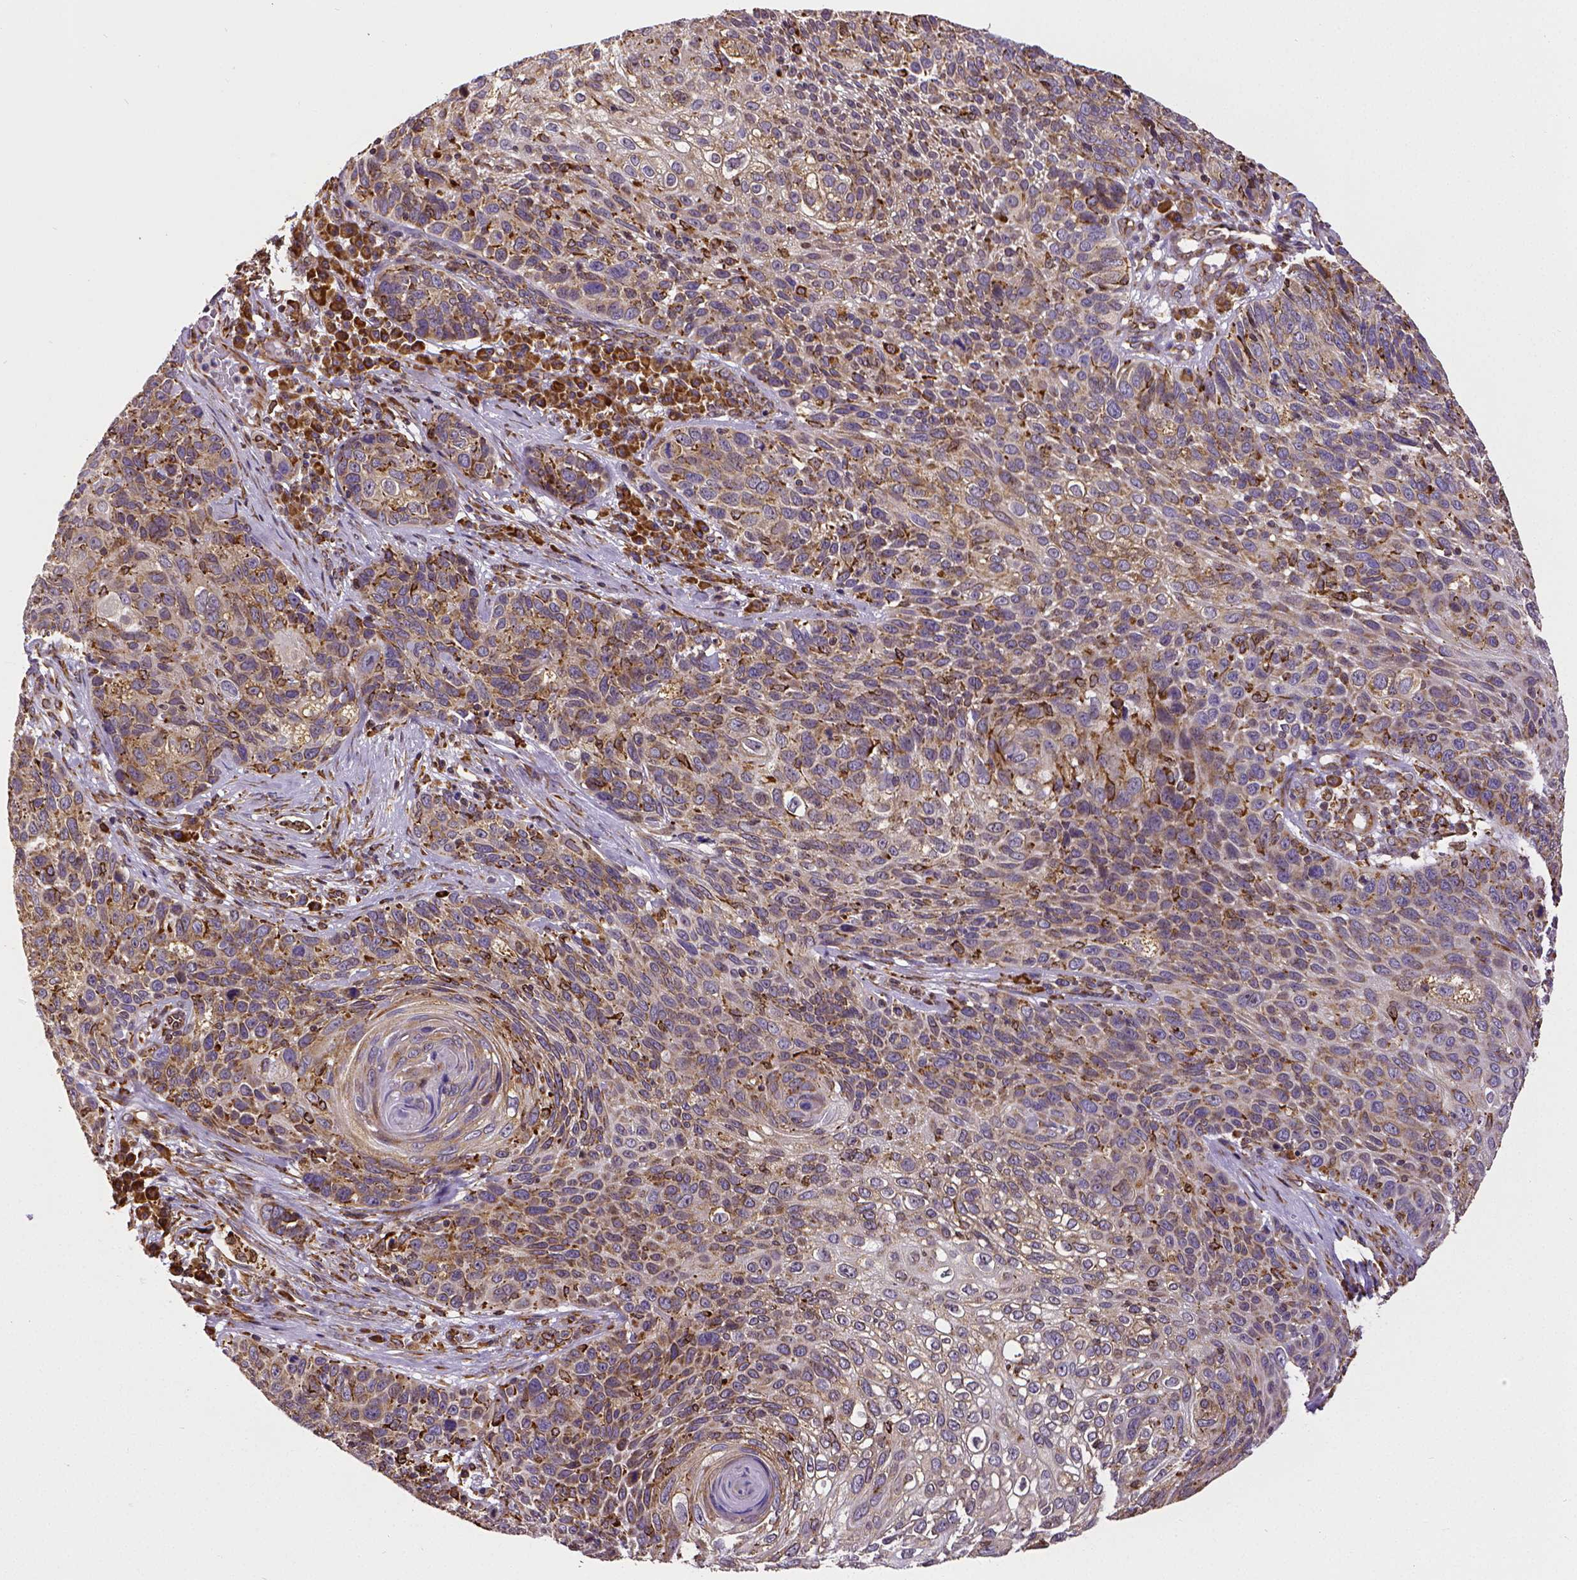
{"staining": {"intensity": "moderate", "quantity": ">75%", "location": "cytoplasmic/membranous"}, "tissue": "skin cancer", "cell_type": "Tumor cells", "image_type": "cancer", "snomed": [{"axis": "morphology", "description": "Squamous cell carcinoma, NOS"}, {"axis": "topography", "description": "Skin"}], "caption": "Brown immunohistochemical staining in human skin squamous cell carcinoma exhibits moderate cytoplasmic/membranous positivity in approximately >75% of tumor cells.", "gene": "MTDH", "patient": {"sex": "male", "age": 92}}